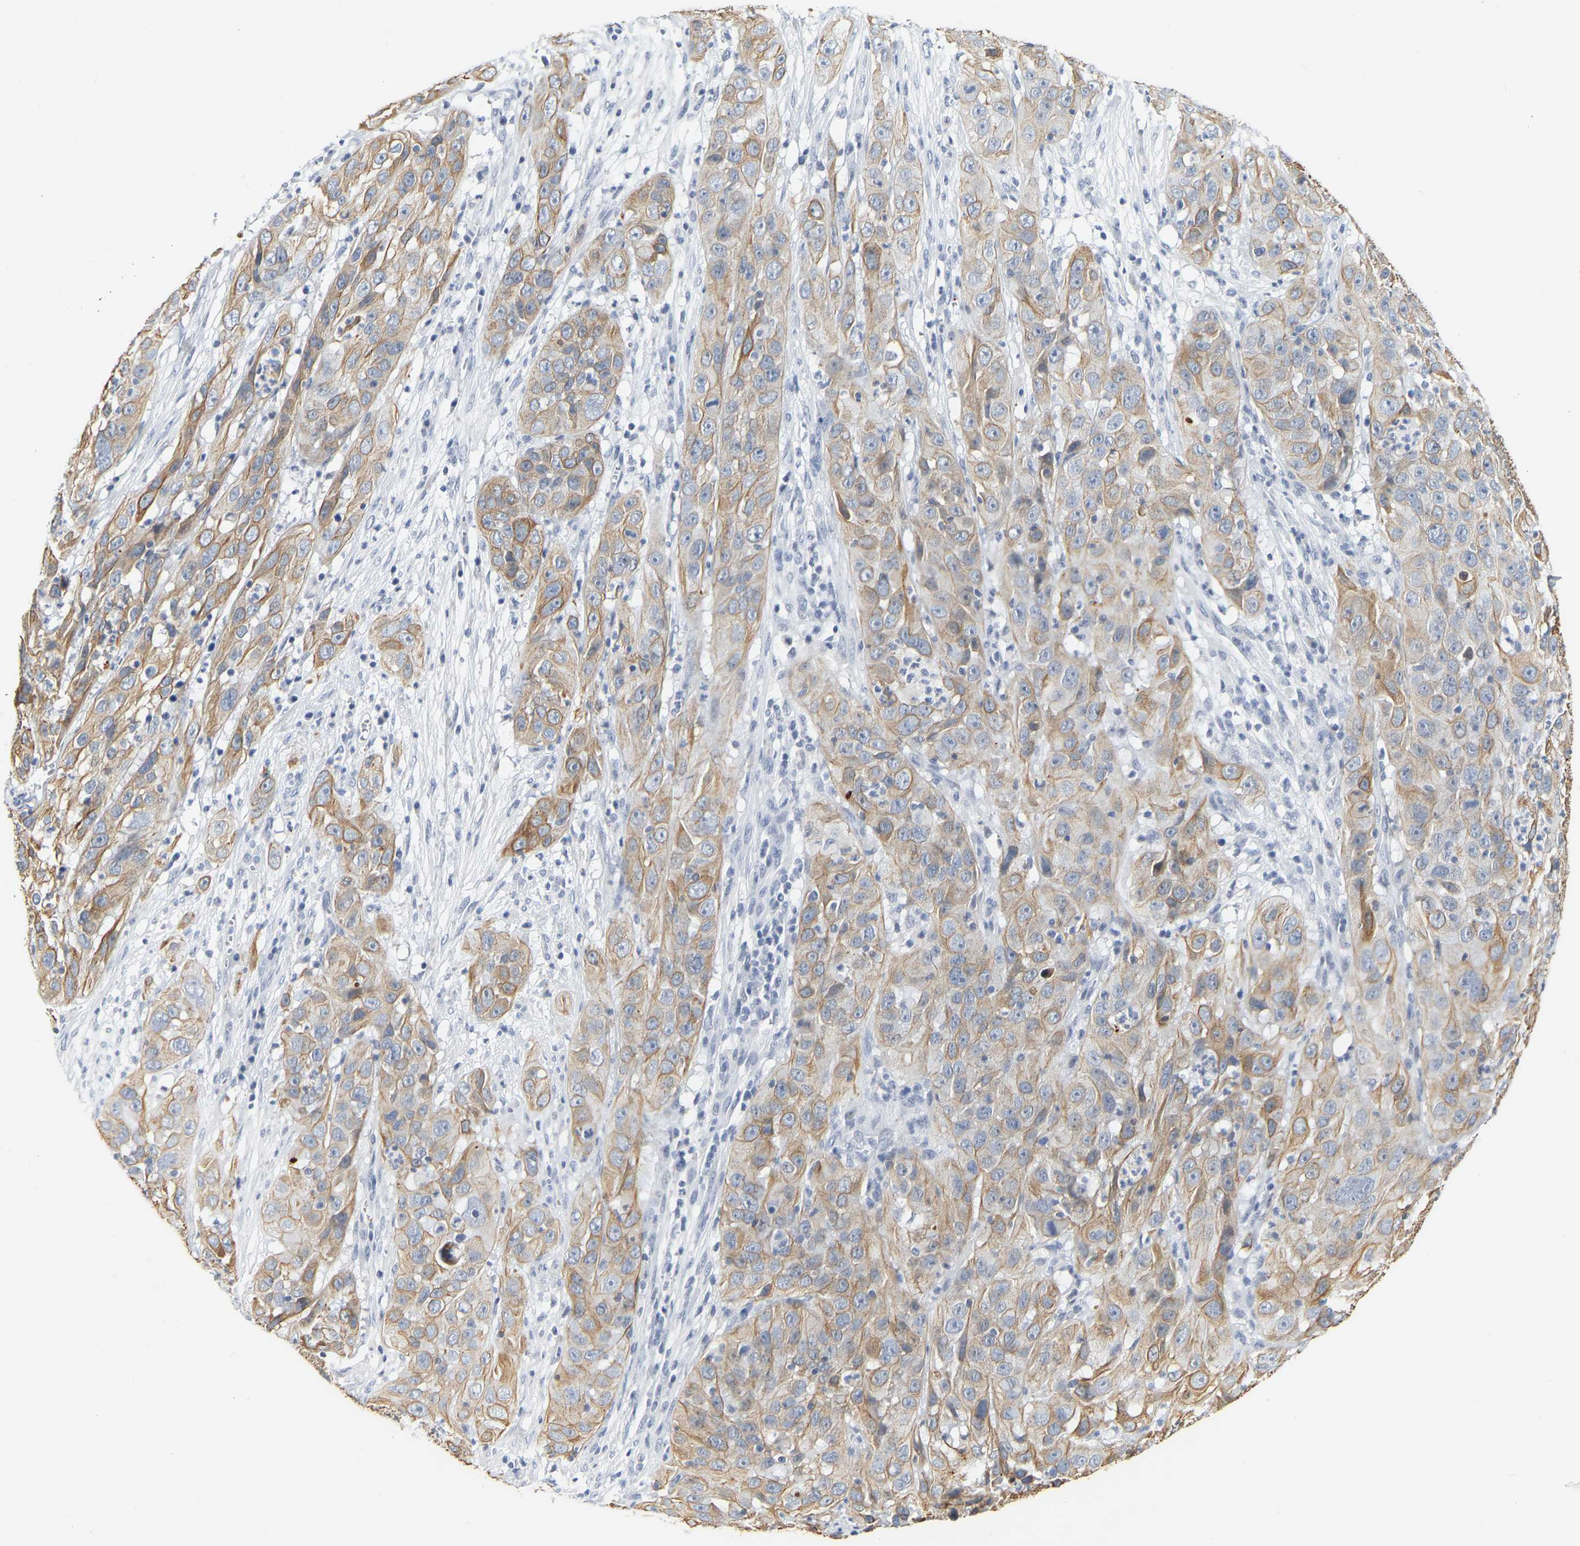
{"staining": {"intensity": "moderate", "quantity": ">75%", "location": "cytoplasmic/membranous"}, "tissue": "cervical cancer", "cell_type": "Tumor cells", "image_type": "cancer", "snomed": [{"axis": "morphology", "description": "Squamous cell carcinoma, NOS"}, {"axis": "topography", "description": "Cervix"}], "caption": "Protein positivity by immunohistochemistry (IHC) demonstrates moderate cytoplasmic/membranous expression in about >75% of tumor cells in cervical cancer.", "gene": "KRT76", "patient": {"sex": "female", "age": 32}}